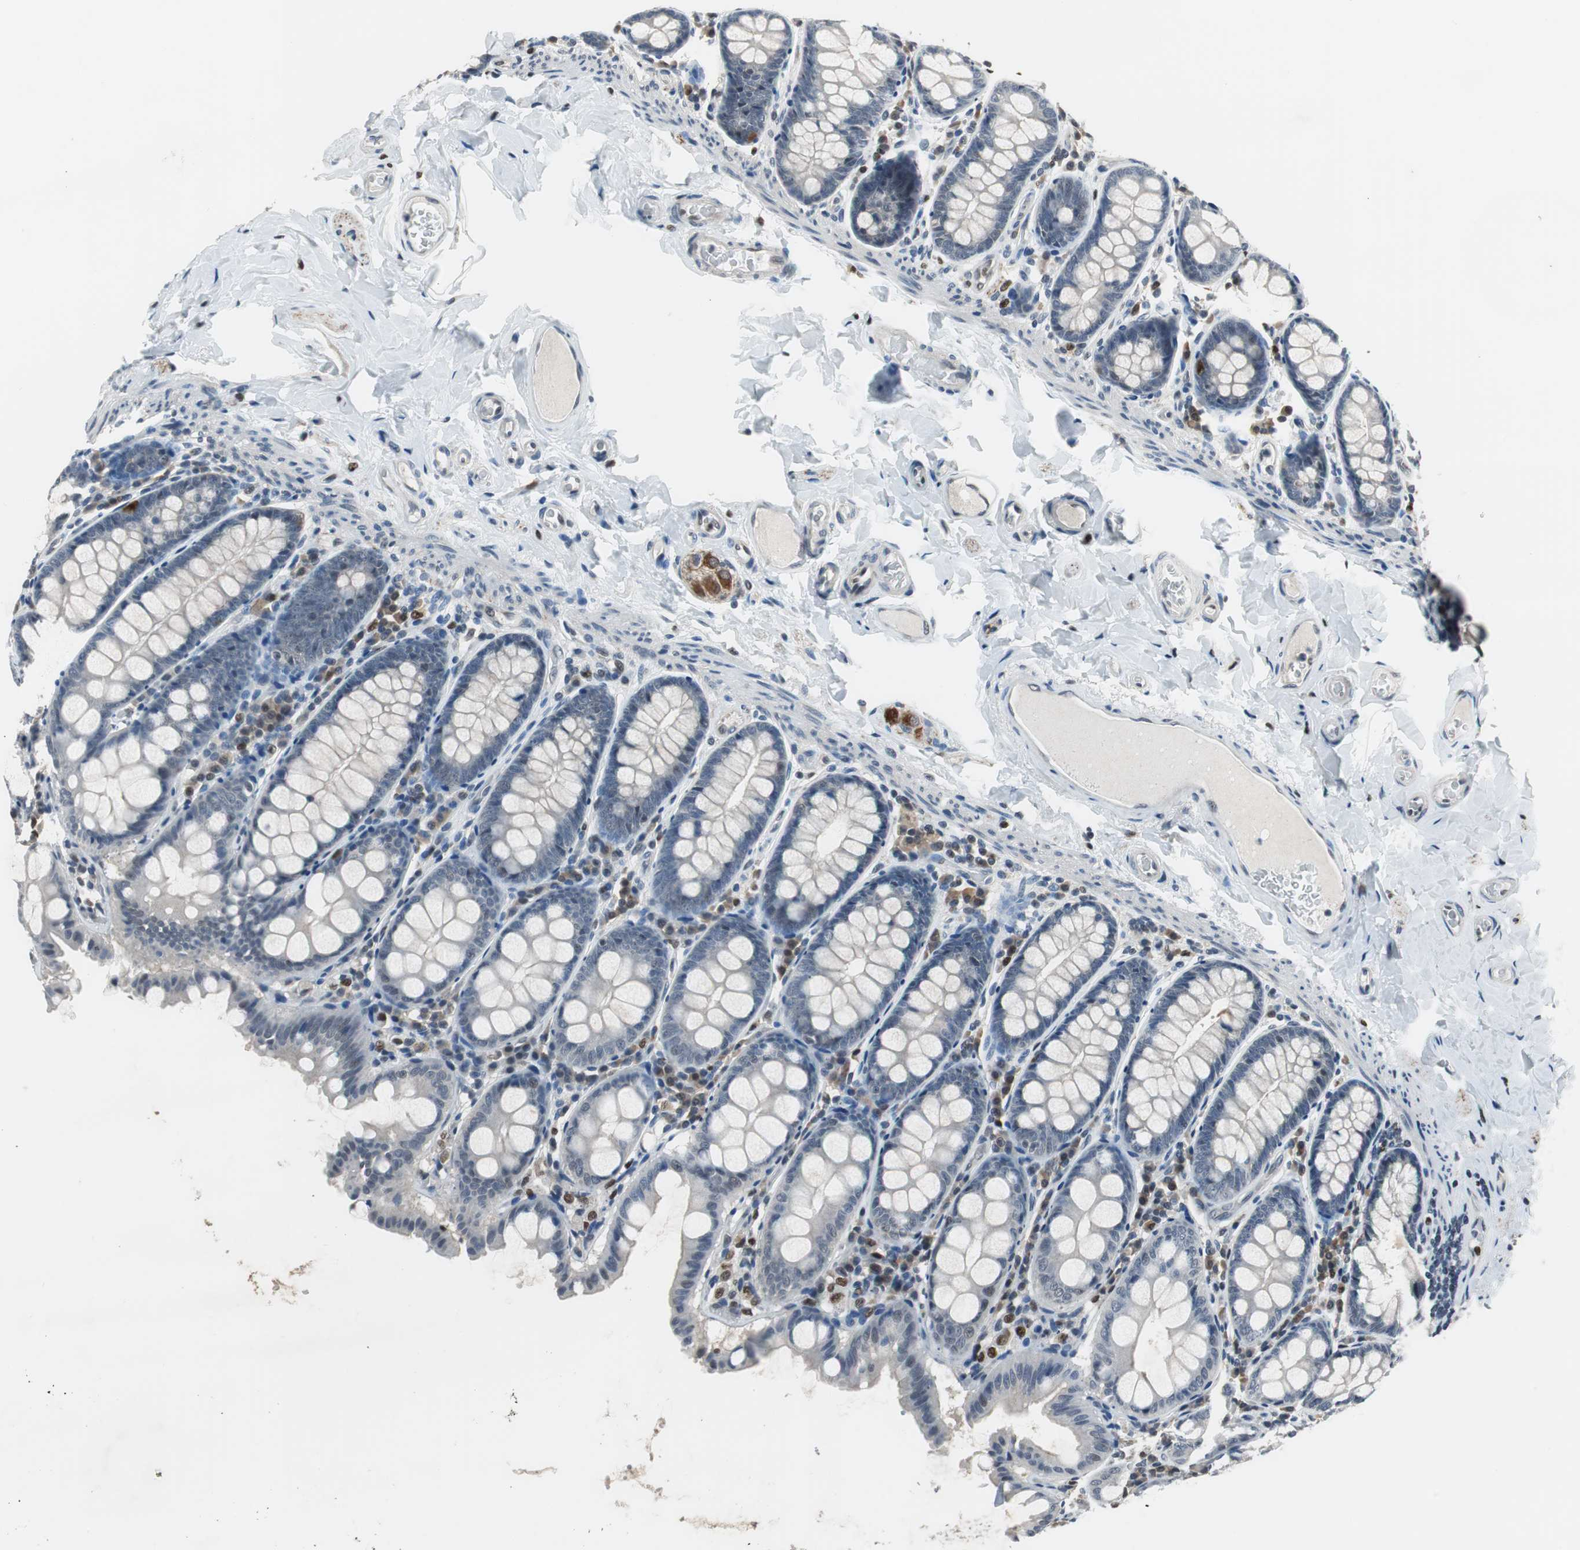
{"staining": {"intensity": "negative", "quantity": "none", "location": "none"}, "tissue": "colon", "cell_type": "Endothelial cells", "image_type": "normal", "snomed": [{"axis": "morphology", "description": "Normal tissue, NOS"}, {"axis": "topography", "description": "Colon"}], "caption": "A high-resolution histopathology image shows IHC staining of benign colon, which exhibits no significant positivity in endothelial cells. (DAB (3,3'-diaminobenzidine) immunohistochemistry (IHC), high magnification).", "gene": "MAFB", "patient": {"sex": "female", "age": 61}}